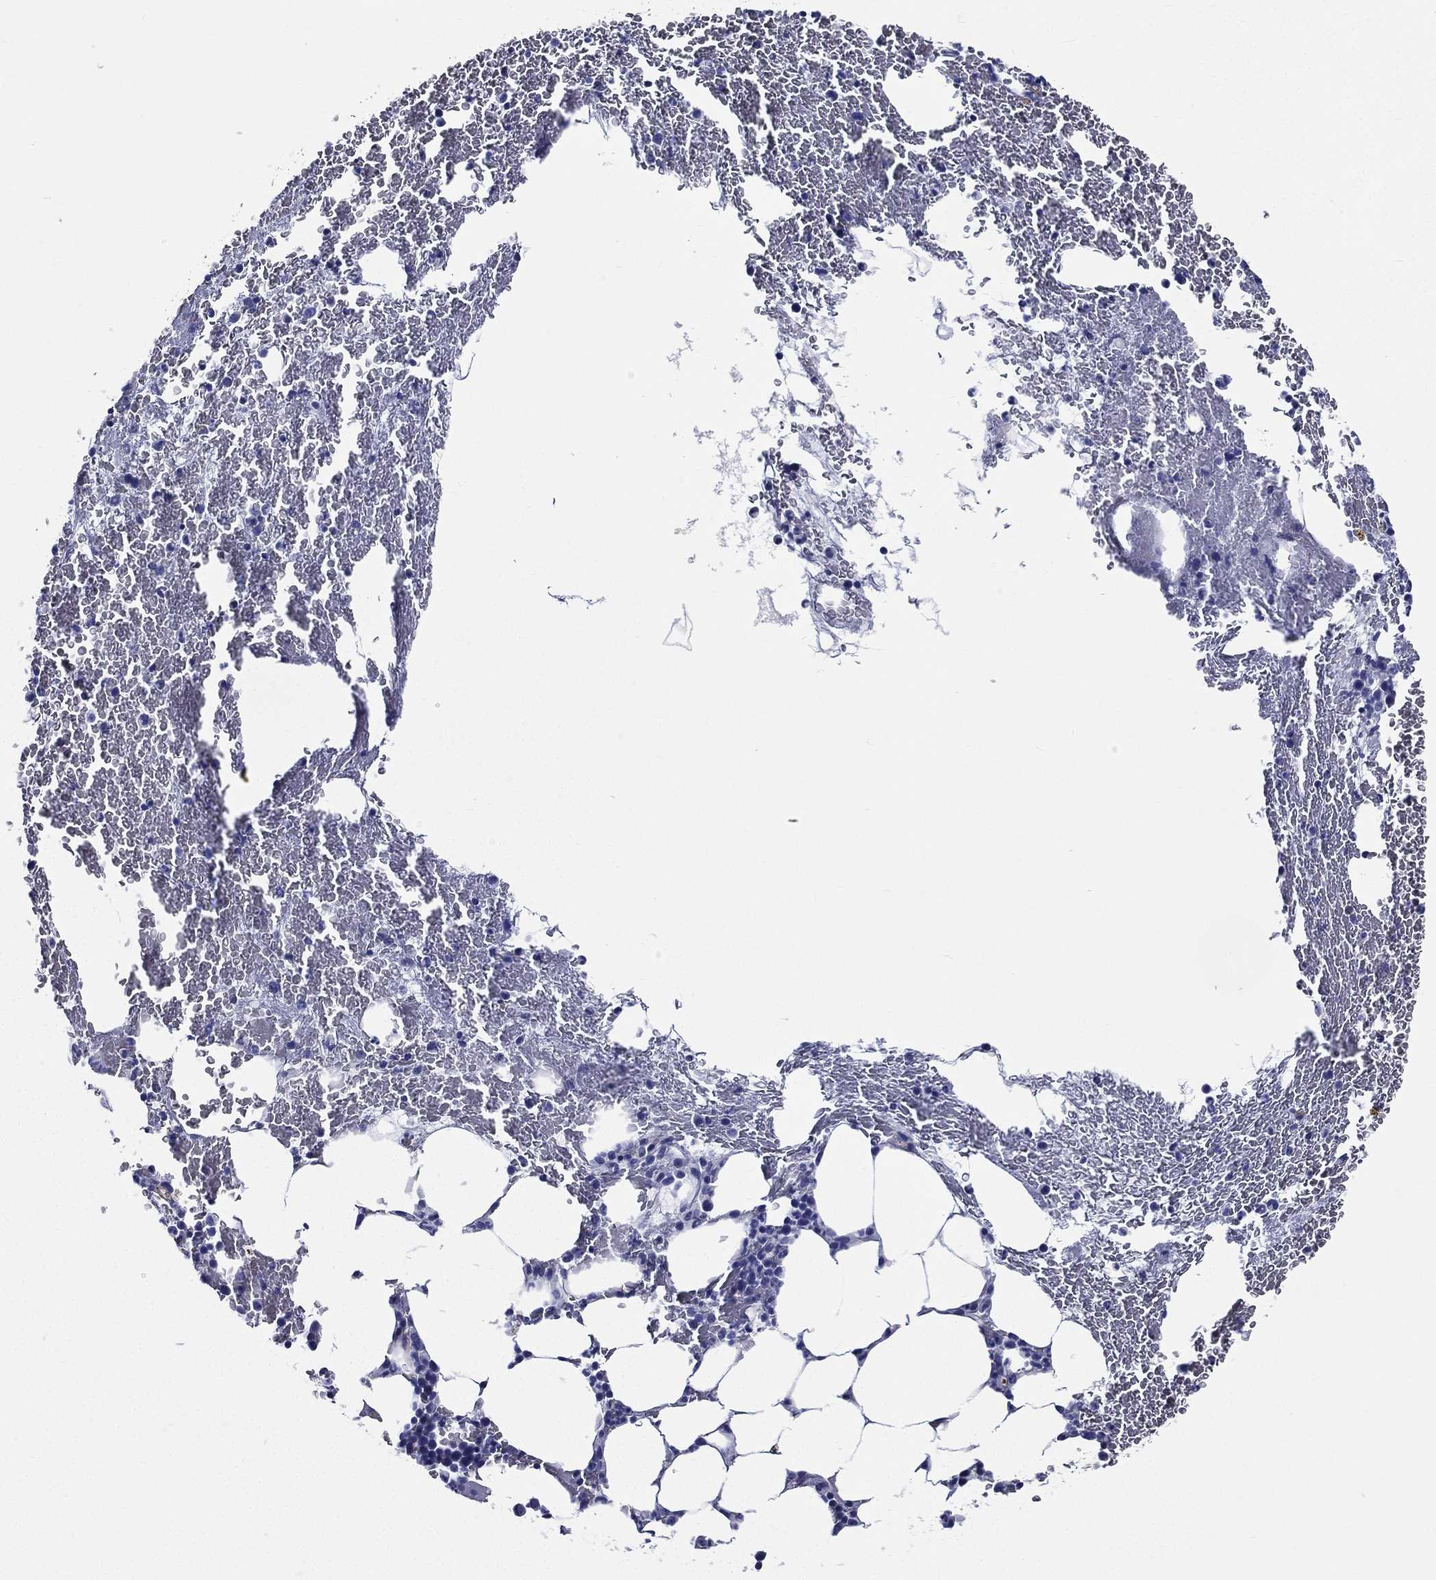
{"staining": {"intensity": "negative", "quantity": "none", "location": "none"}, "tissue": "bone marrow", "cell_type": "Hematopoietic cells", "image_type": "normal", "snomed": [{"axis": "morphology", "description": "Normal tissue, NOS"}, {"axis": "topography", "description": "Bone marrow"}], "caption": "This is a image of immunohistochemistry staining of normal bone marrow, which shows no expression in hematopoietic cells. Nuclei are stained in blue.", "gene": "DPYS", "patient": {"sex": "female", "age": 67}}